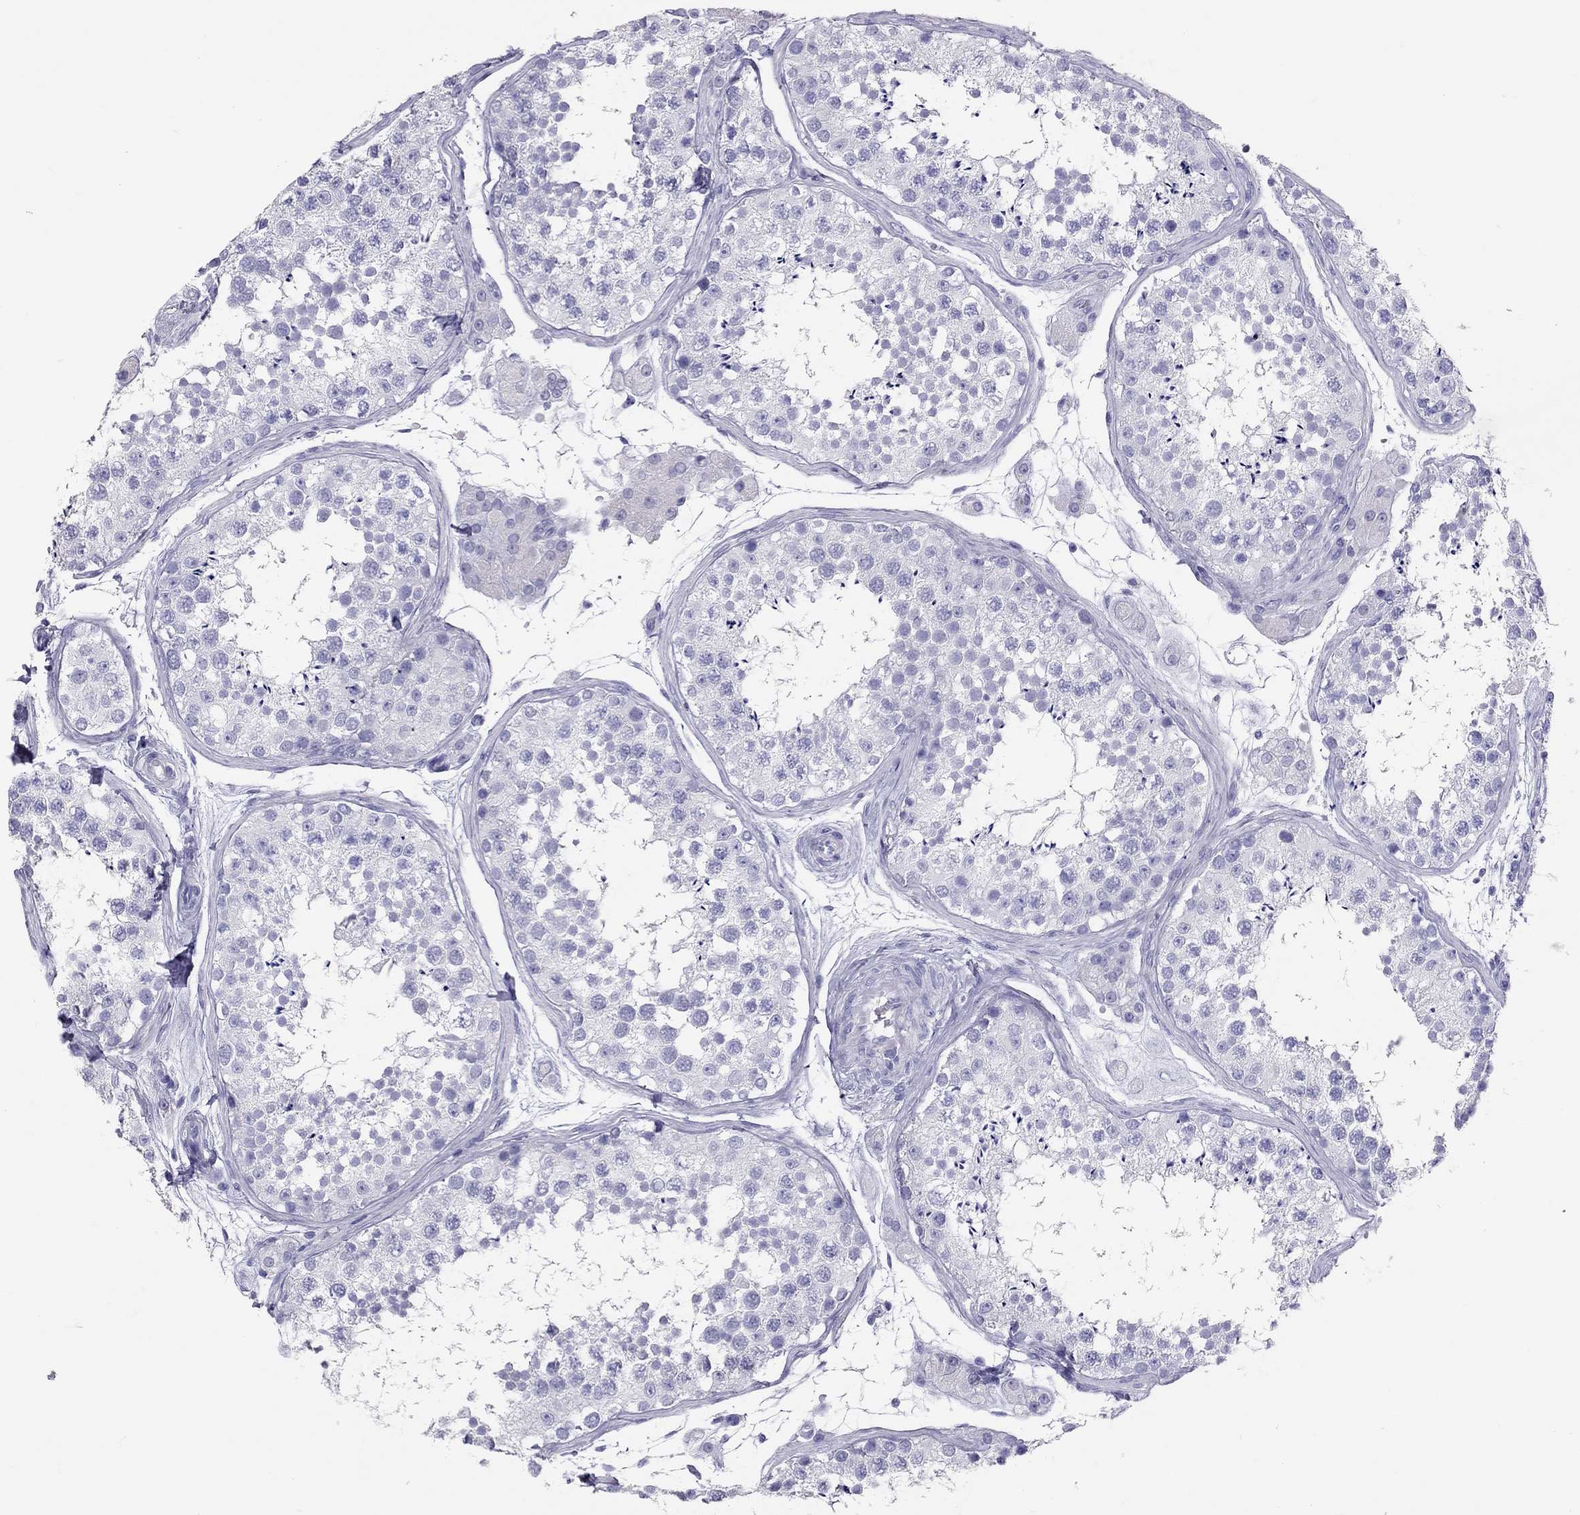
{"staining": {"intensity": "negative", "quantity": "none", "location": "none"}, "tissue": "testis", "cell_type": "Cells in seminiferous ducts", "image_type": "normal", "snomed": [{"axis": "morphology", "description": "Normal tissue, NOS"}, {"axis": "topography", "description": "Testis"}], "caption": "Benign testis was stained to show a protein in brown. There is no significant positivity in cells in seminiferous ducts. The staining is performed using DAB (3,3'-diaminobenzidine) brown chromogen with nuclei counter-stained in using hematoxylin.", "gene": "PSMB11", "patient": {"sex": "male", "age": 41}}